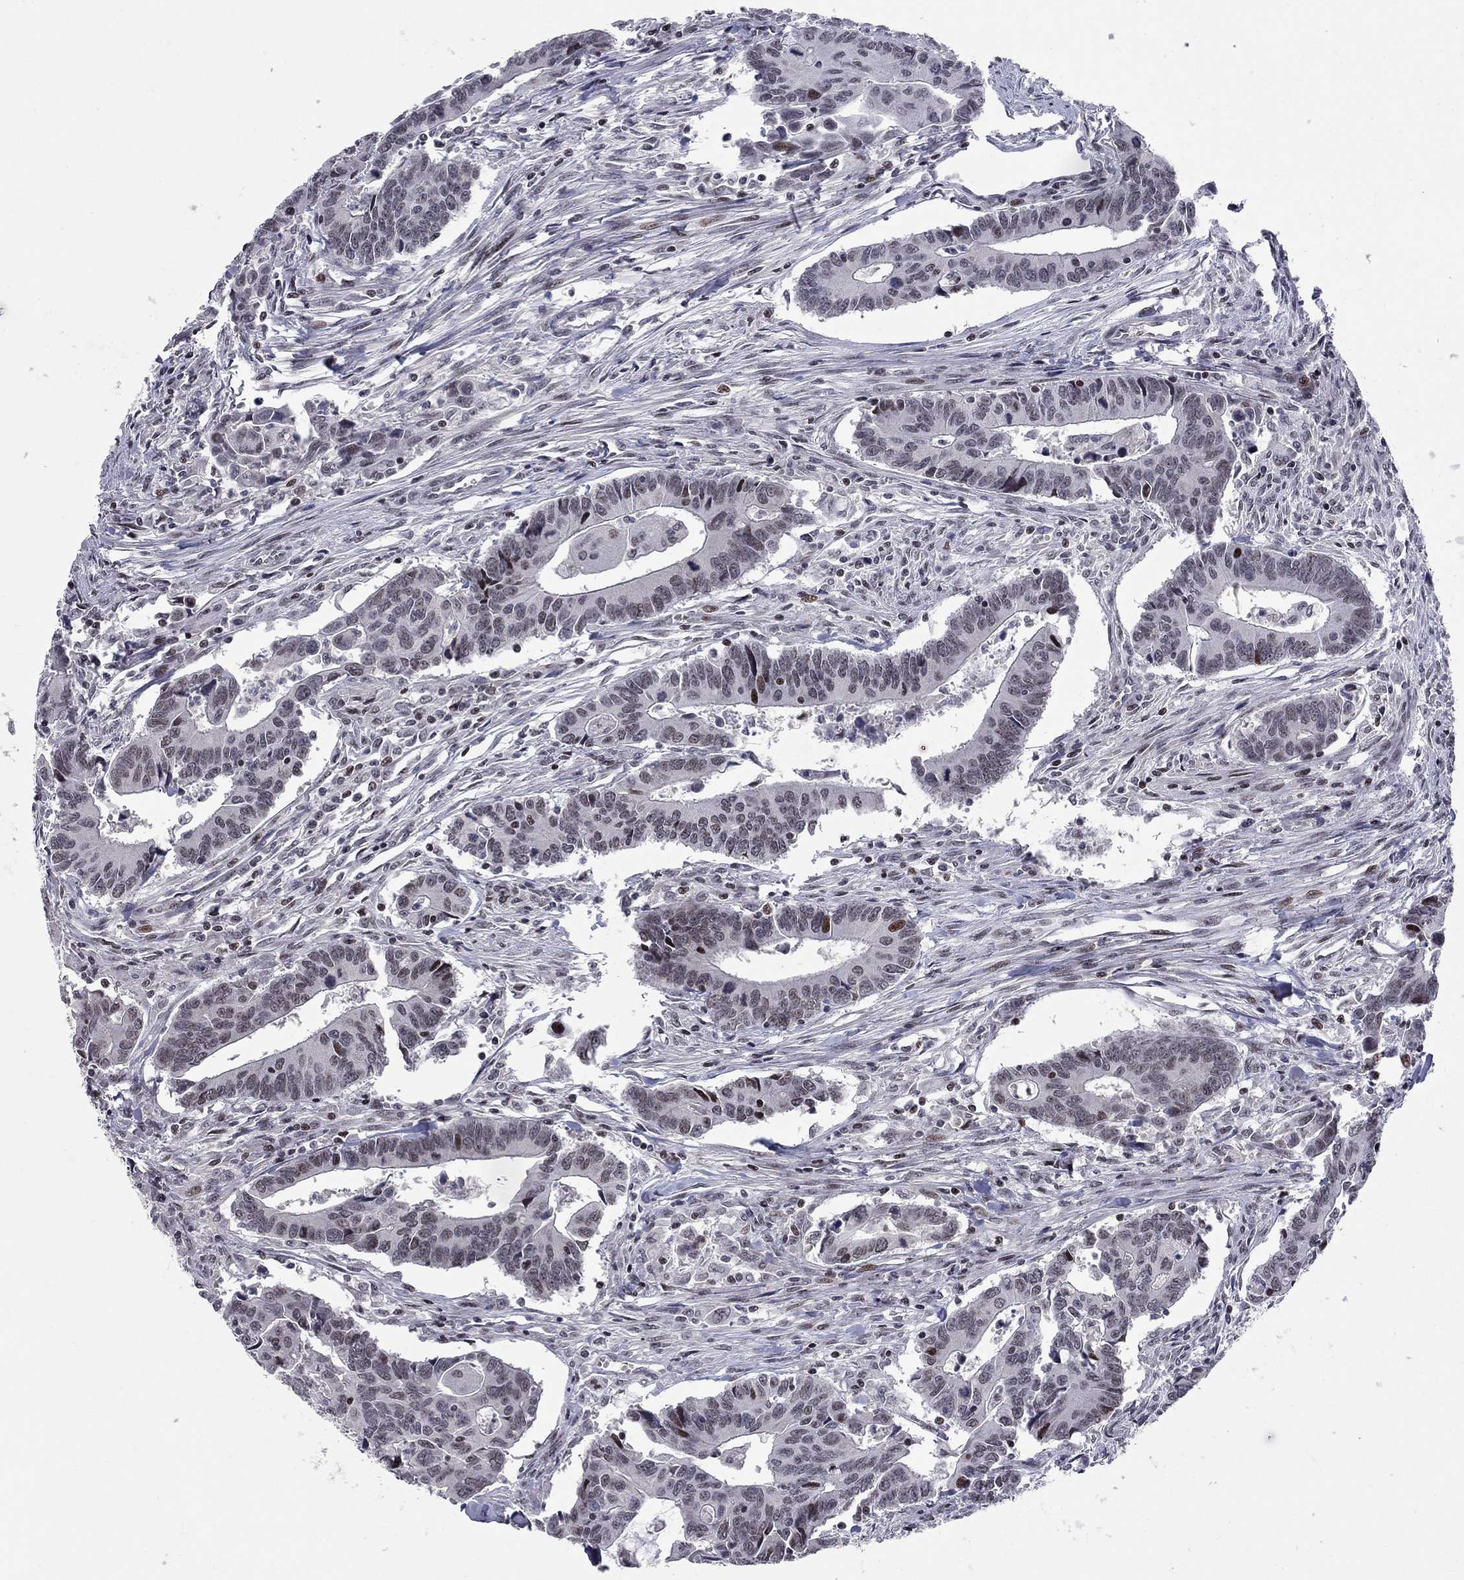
{"staining": {"intensity": "weak", "quantity": "<25%", "location": "nuclear"}, "tissue": "colorectal cancer", "cell_type": "Tumor cells", "image_type": "cancer", "snomed": [{"axis": "morphology", "description": "Adenocarcinoma, NOS"}, {"axis": "topography", "description": "Rectum"}], "caption": "This is a micrograph of IHC staining of adenocarcinoma (colorectal), which shows no expression in tumor cells. (Brightfield microscopy of DAB IHC at high magnification).", "gene": "HDAC3", "patient": {"sex": "male", "age": 67}}